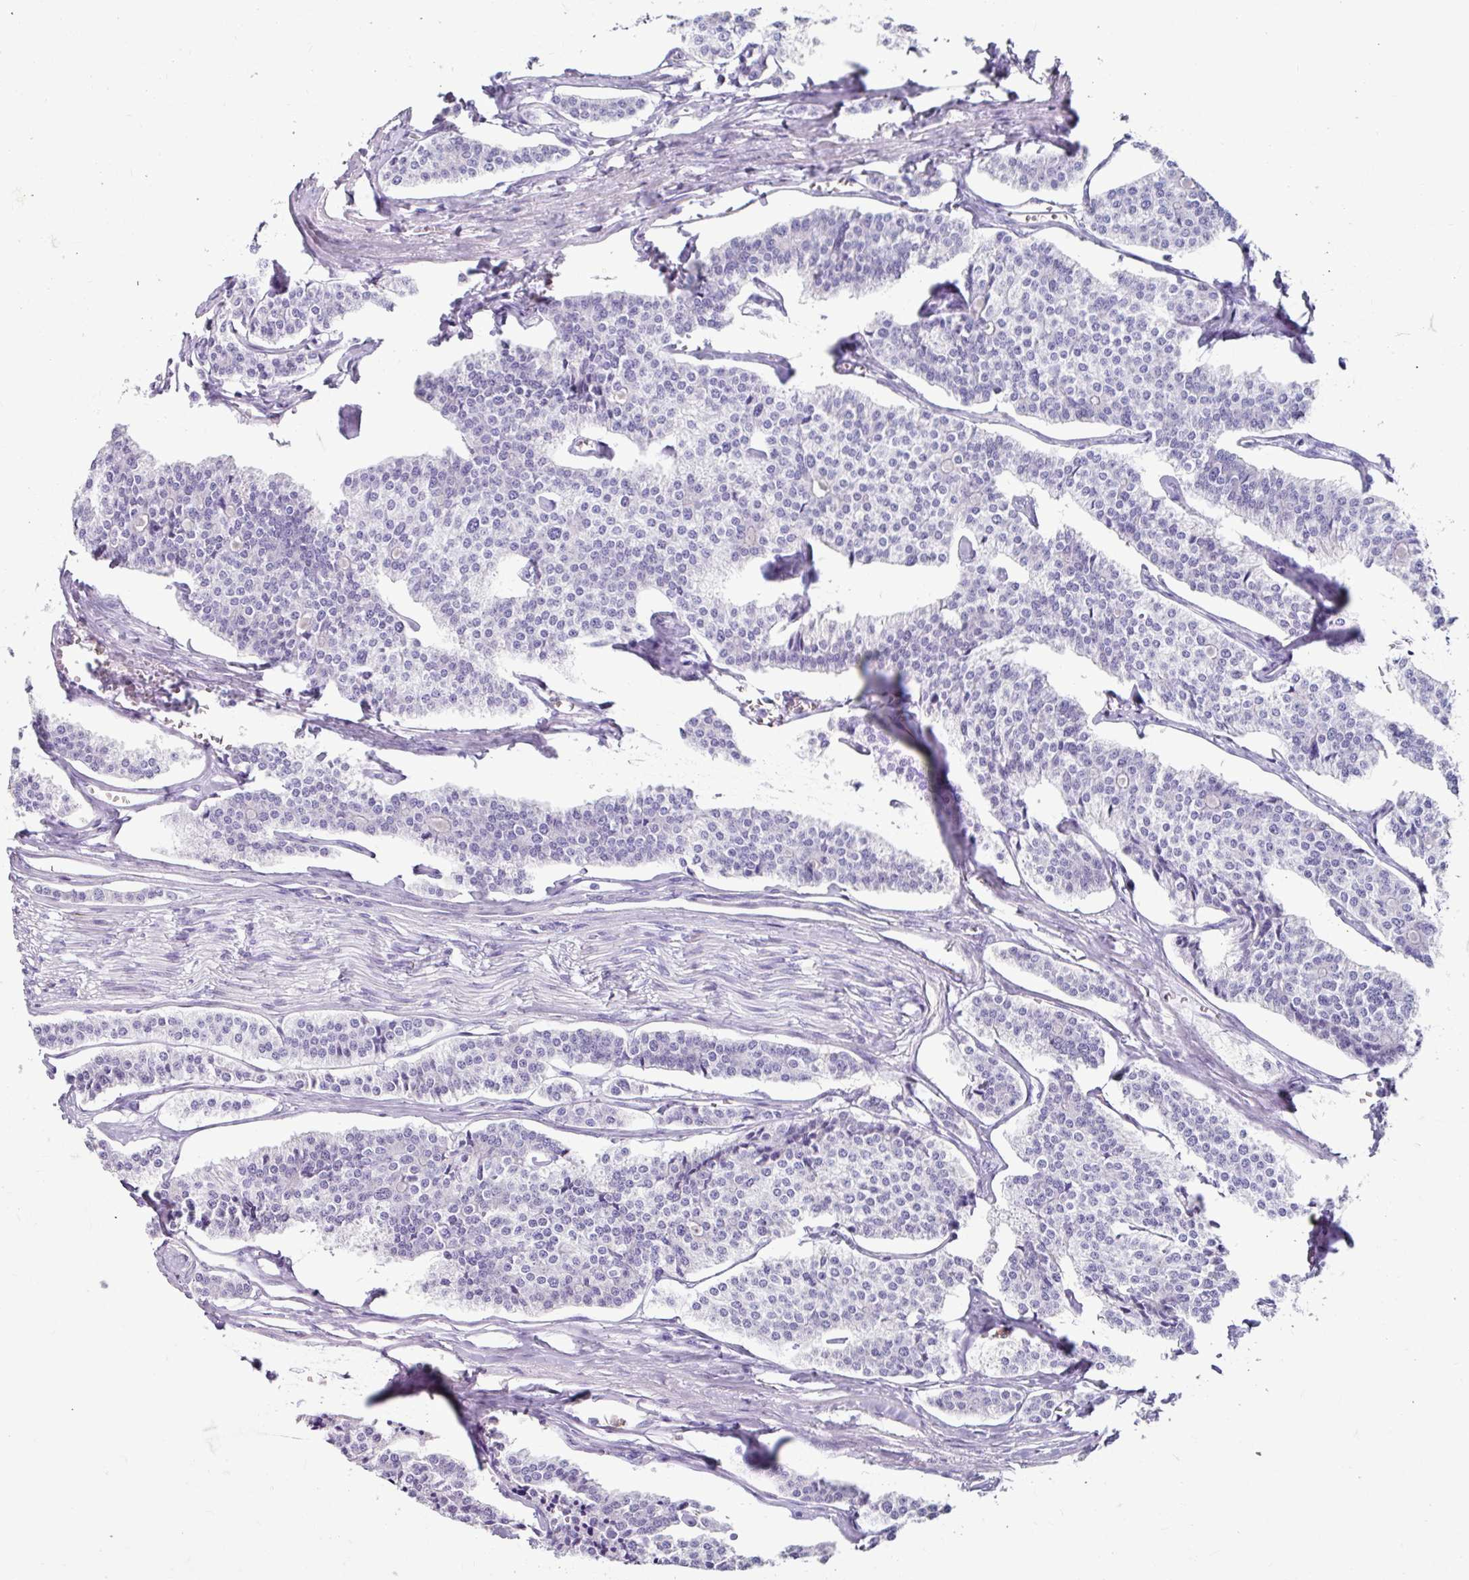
{"staining": {"intensity": "negative", "quantity": "none", "location": "none"}, "tissue": "carcinoid", "cell_type": "Tumor cells", "image_type": "cancer", "snomed": [{"axis": "morphology", "description": "Carcinoid, malignant, NOS"}, {"axis": "topography", "description": "Small intestine"}], "caption": "DAB (3,3'-diaminobenzidine) immunohistochemical staining of carcinoid (malignant) reveals no significant positivity in tumor cells.", "gene": "ANKRD1", "patient": {"sex": "male", "age": 63}}